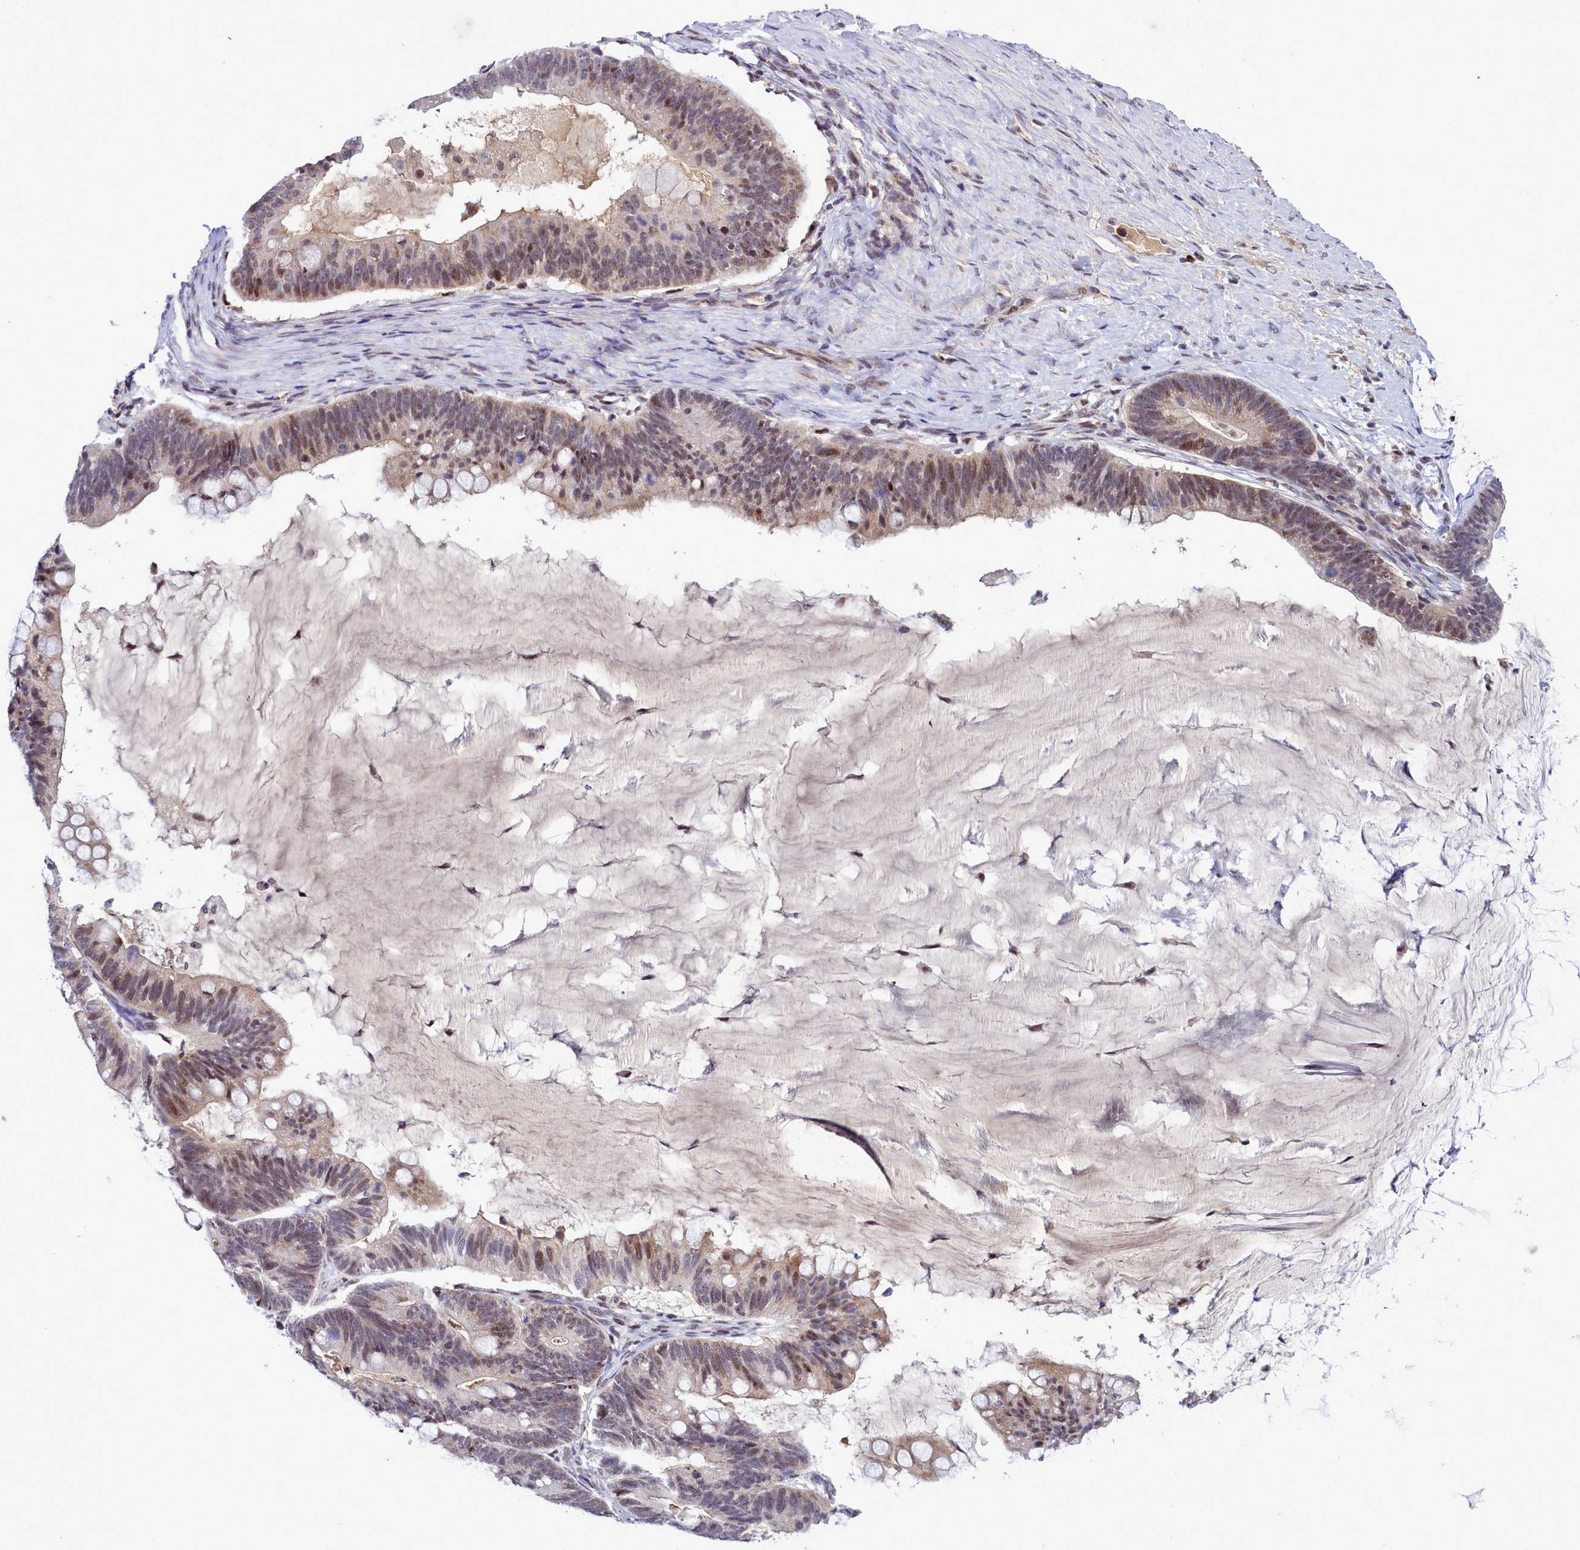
{"staining": {"intensity": "moderate", "quantity": "25%-75%", "location": "nuclear"}, "tissue": "ovarian cancer", "cell_type": "Tumor cells", "image_type": "cancer", "snomed": [{"axis": "morphology", "description": "Cystadenocarcinoma, mucinous, NOS"}, {"axis": "topography", "description": "Ovary"}], "caption": "Ovarian cancer (mucinous cystadenocarcinoma) was stained to show a protein in brown. There is medium levels of moderate nuclear expression in approximately 25%-75% of tumor cells. (brown staining indicates protein expression, while blue staining denotes nuclei).", "gene": "POM121L2", "patient": {"sex": "female", "age": 61}}